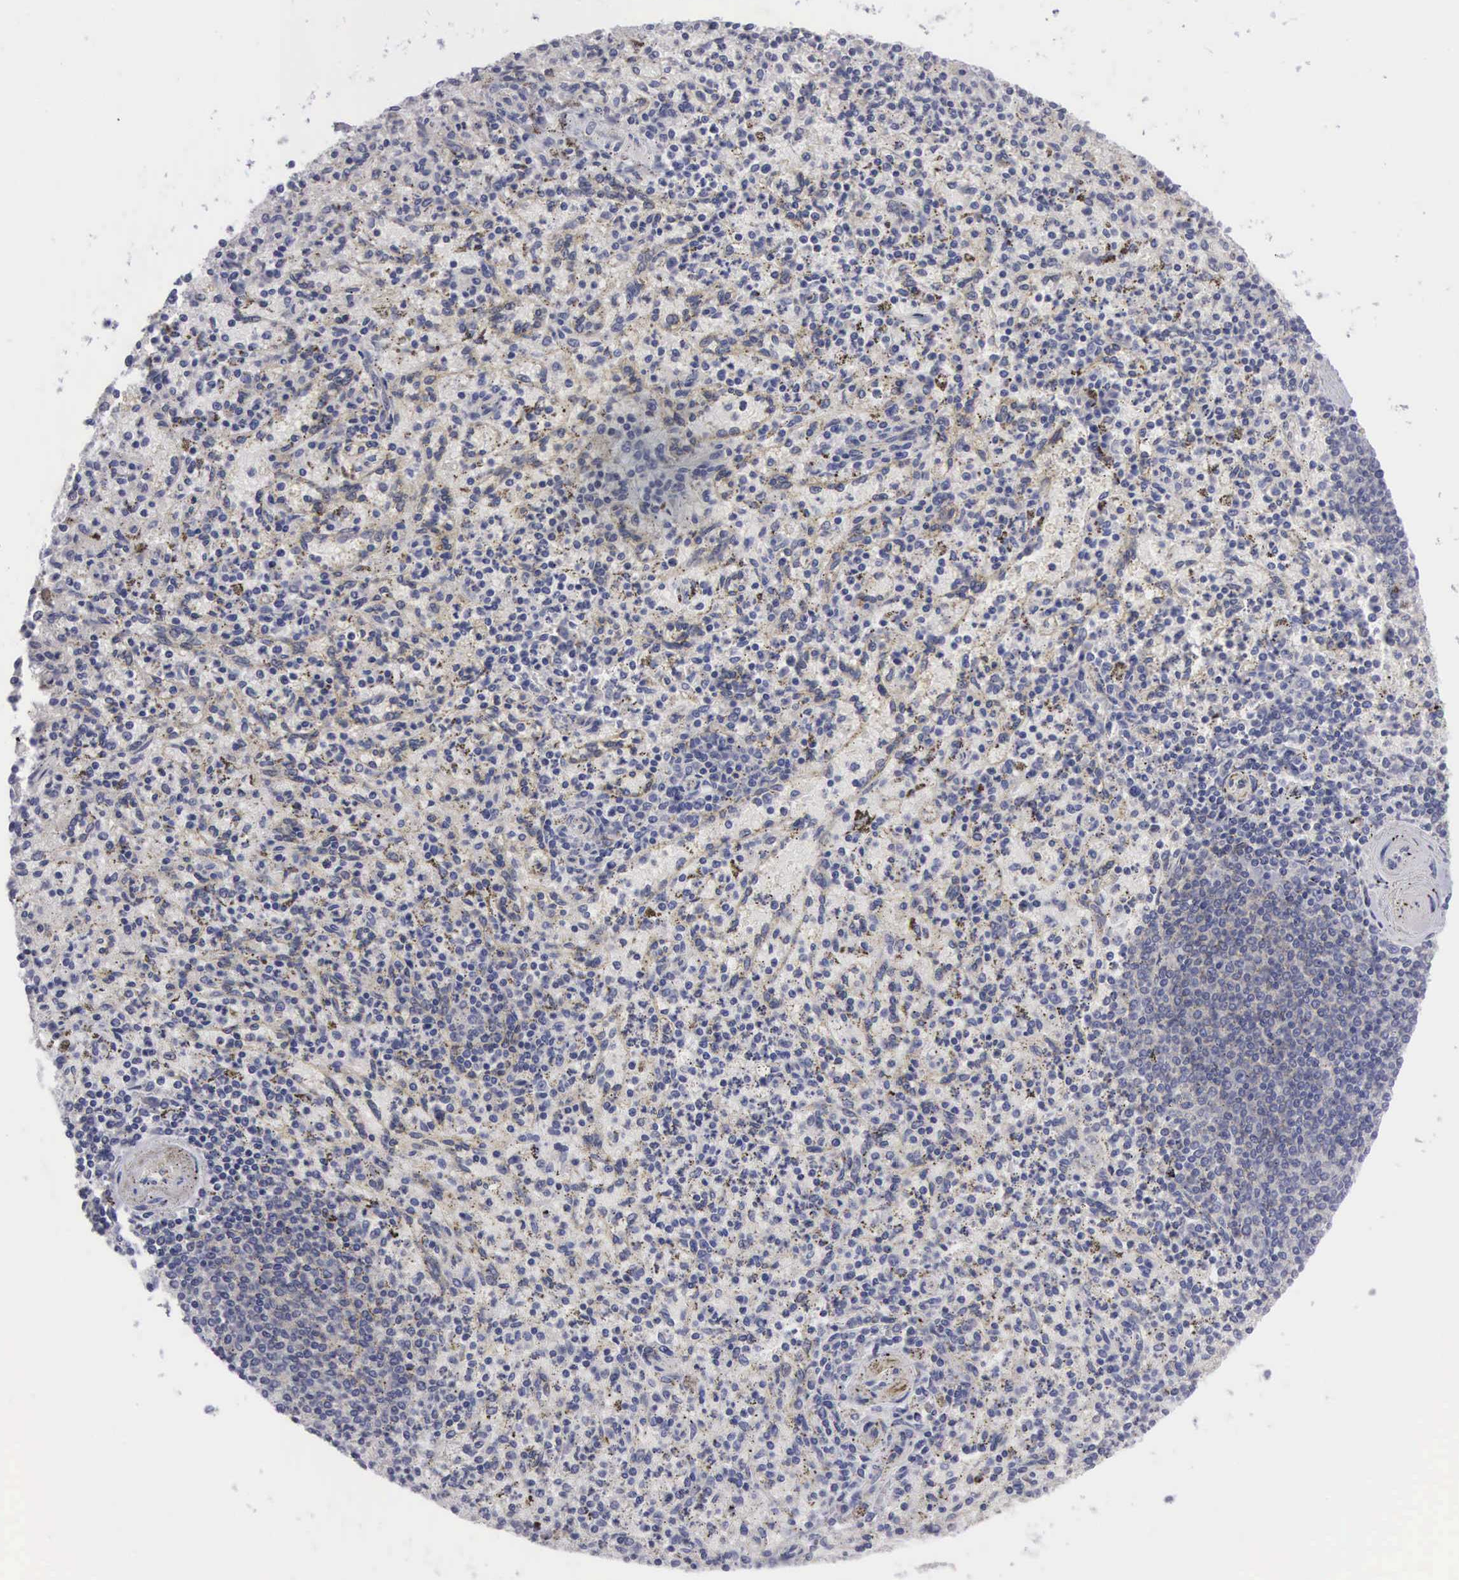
{"staining": {"intensity": "negative", "quantity": "none", "location": "none"}, "tissue": "spleen", "cell_type": "Cells in red pulp", "image_type": "normal", "snomed": [{"axis": "morphology", "description": "Normal tissue, NOS"}, {"axis": "topography", "description": "Spleen"}], "caption": "Immunohistochemistry (IHC) image of unremarkable spleen: spleen stained with DAB (3,3'-diaminobenzidine) exhibits no significant protein expression in cells in red pulp.", "gene": "SLITRK4", "patient": {"sex": "male", "age": 72}}